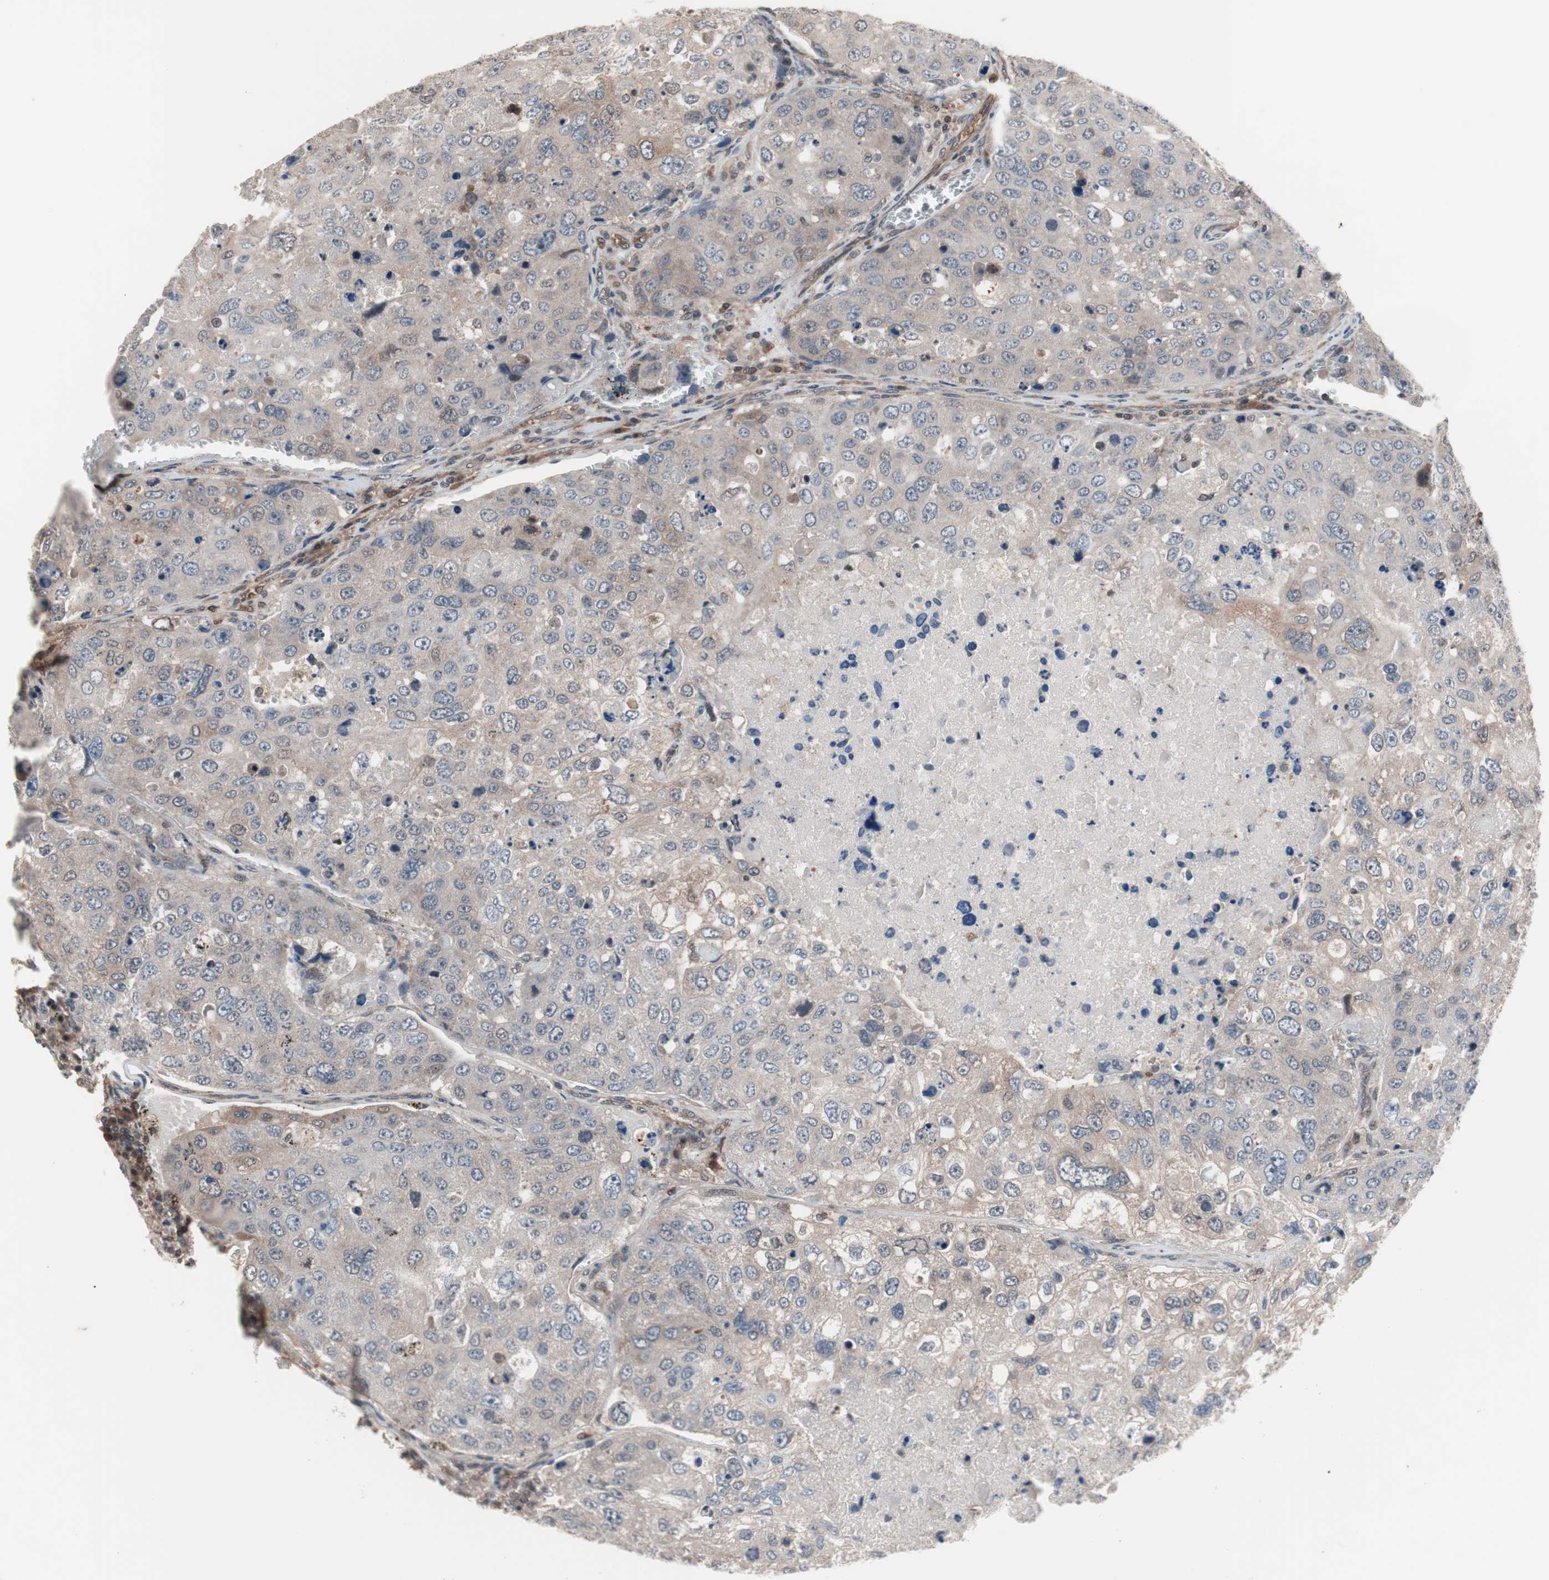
{"staining": {"intensity": "weak", "quantity": "25%-75%", "location": "cytoplasmic/membranous"}, "tissue": "urothelial cancer", "cell_type": "Tumor cells", "image_type": "cancer", "snomed": [{"axis": "morphology", "description": "Urothelial carcinoma, High grade"}, {"axis": "topography", "description": "Lymph node"}, {"axis": "topography", "description": "Urinary bladder"}], "caption": "Urothelial cancer tissue exhibits weak cytoplasmic/membranous positivity in about 25%-75% of tumor cells", "gene": "IRS1", "patient": {"sex": "male", "age": 51}}